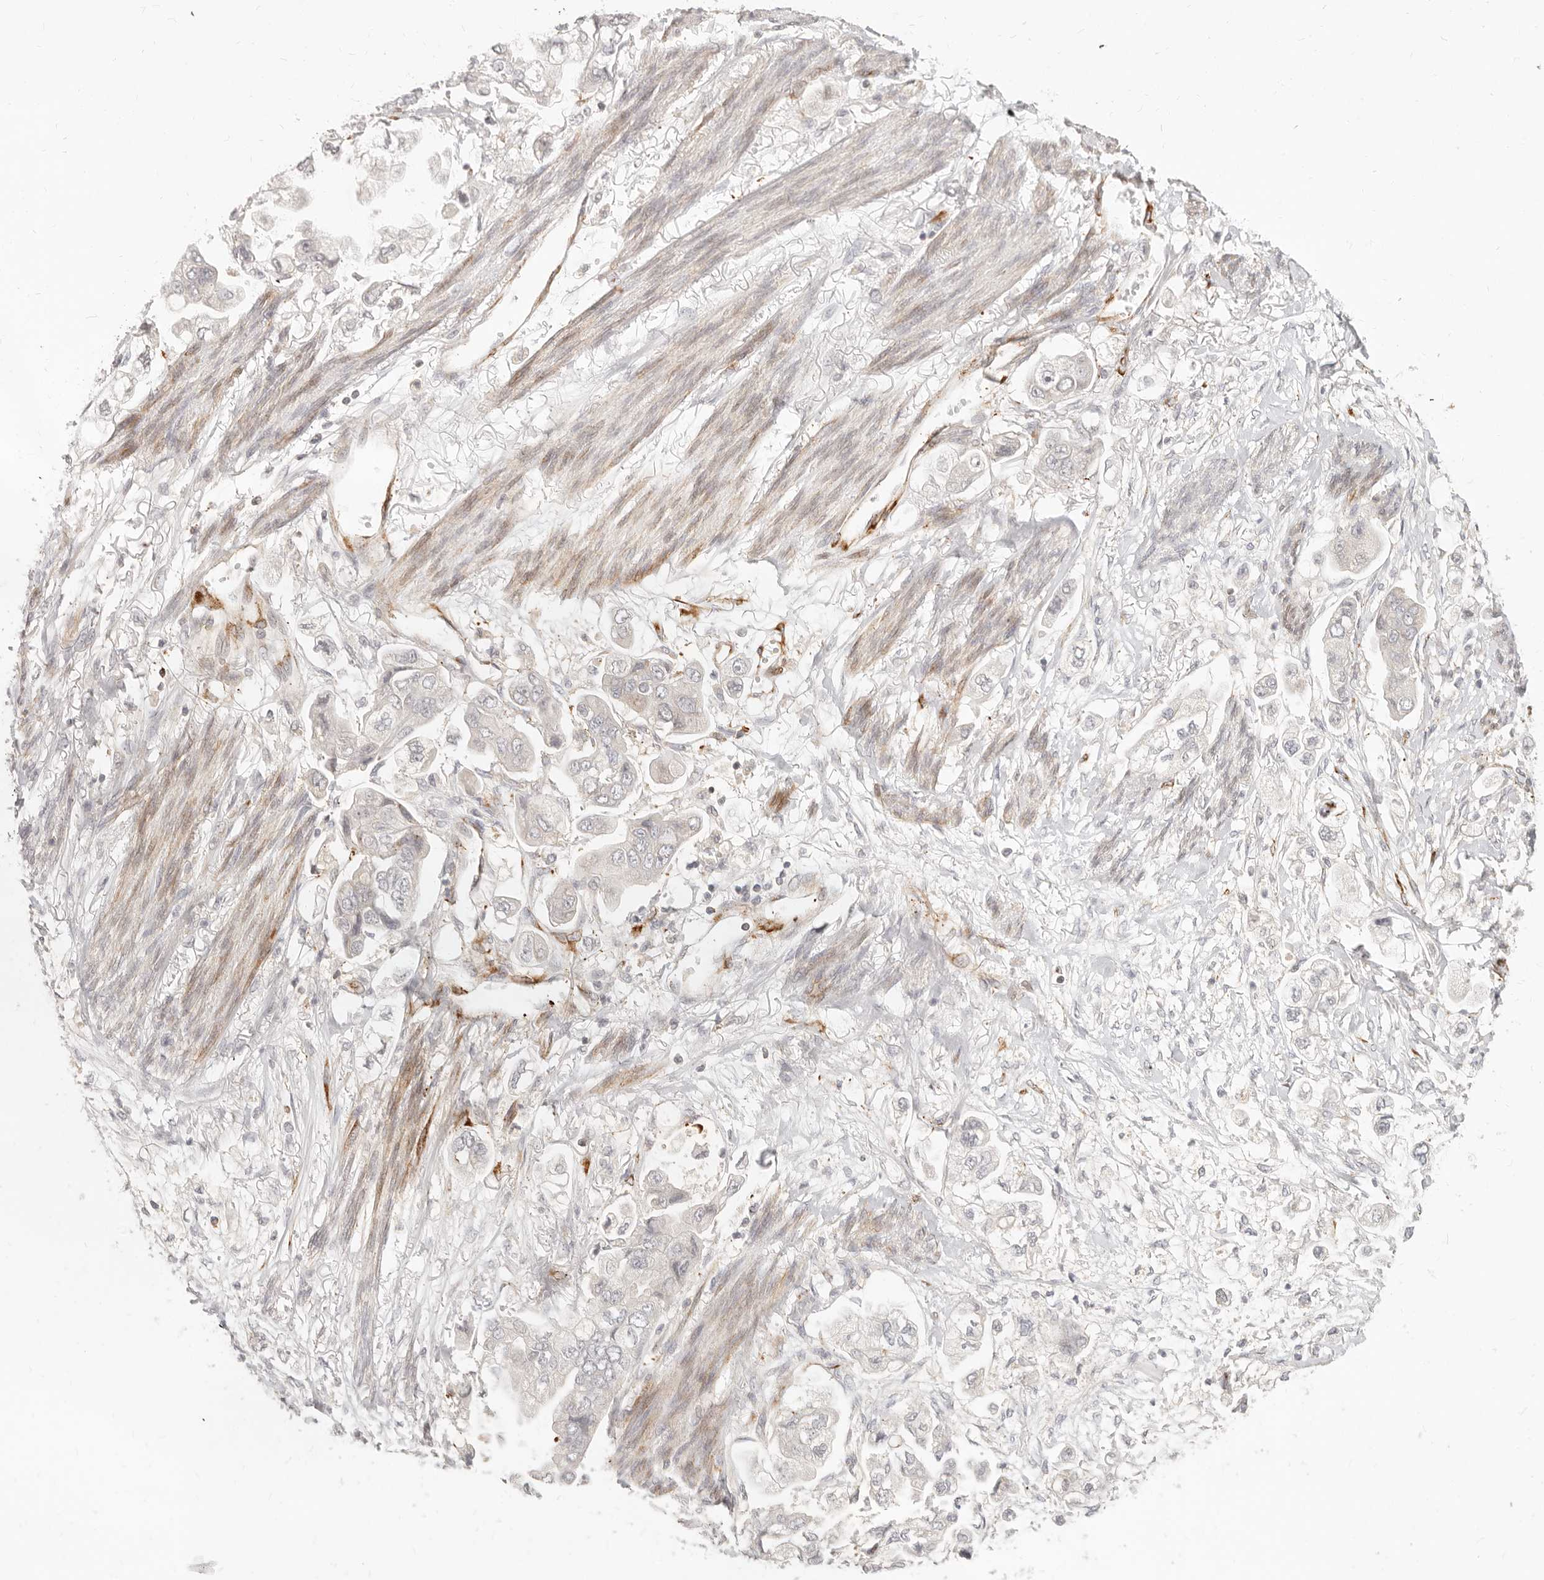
{"staining": {"intensity": "negative", "quantity": "none", "location": "none"}, "tissue": "stomach cancer", "cell_type": "Tumor cells", "image_type": "cancer", "snomed": [{"axis": "morphology", "description": "Adenocarcinoma, NOS"}, {"axis": "topography", "description": "Stomach"}], "caption": "Immunohistochemical staining of human stomach cancer (adenocarcinoma) demonstrates no significant staining in tumor cells. (DAB immunohistochemistry (IHC), high magnification).", "gene": "SASS6", "patient": {"sex": "male", "age": 62}}